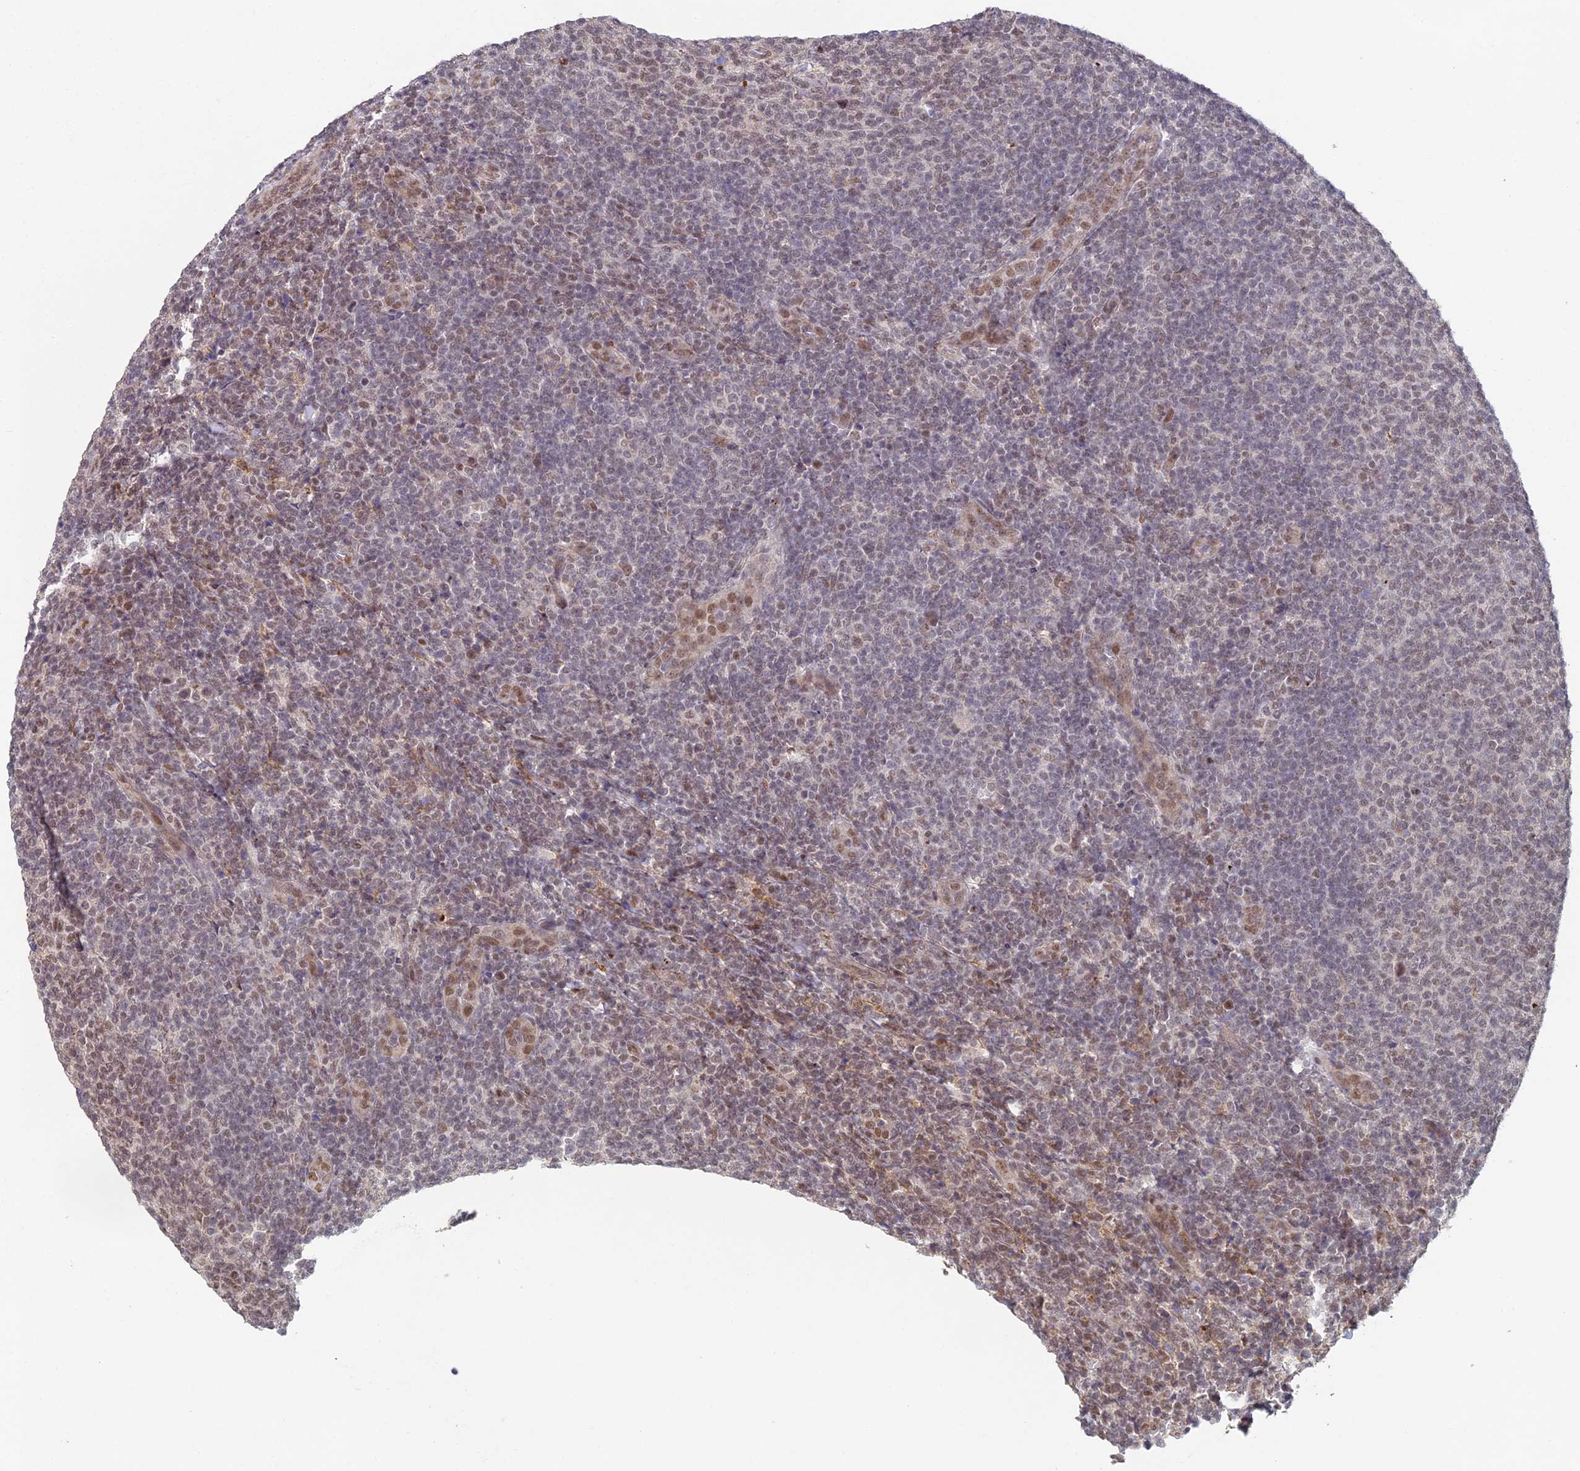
{"staining": {"intensity": "weak", "quantity": ">75%", "location": "nuclear"}, "tissue": "lymphoma", "cell_type": "Tumor cells", "image_type": "cancer", "snomed": [{"axis": "morphology", "description": "Malignant lymphoma, non-Hodgkin's type, Low grade"}, {"axis": "topography", "description": "Lymph node"}], "caption": "IHC staining of lymphoma, which displays low levels of weak nuclear expression in about >75% of tumor cells indicating weak nuclear protein positivity. The staining was performed using DAB (brown) for protein detection and nuclei were counterstained in hematoxylin (blue).", "gene": "ABHD17A", "patient": {"sex": "male", "age": 66}}